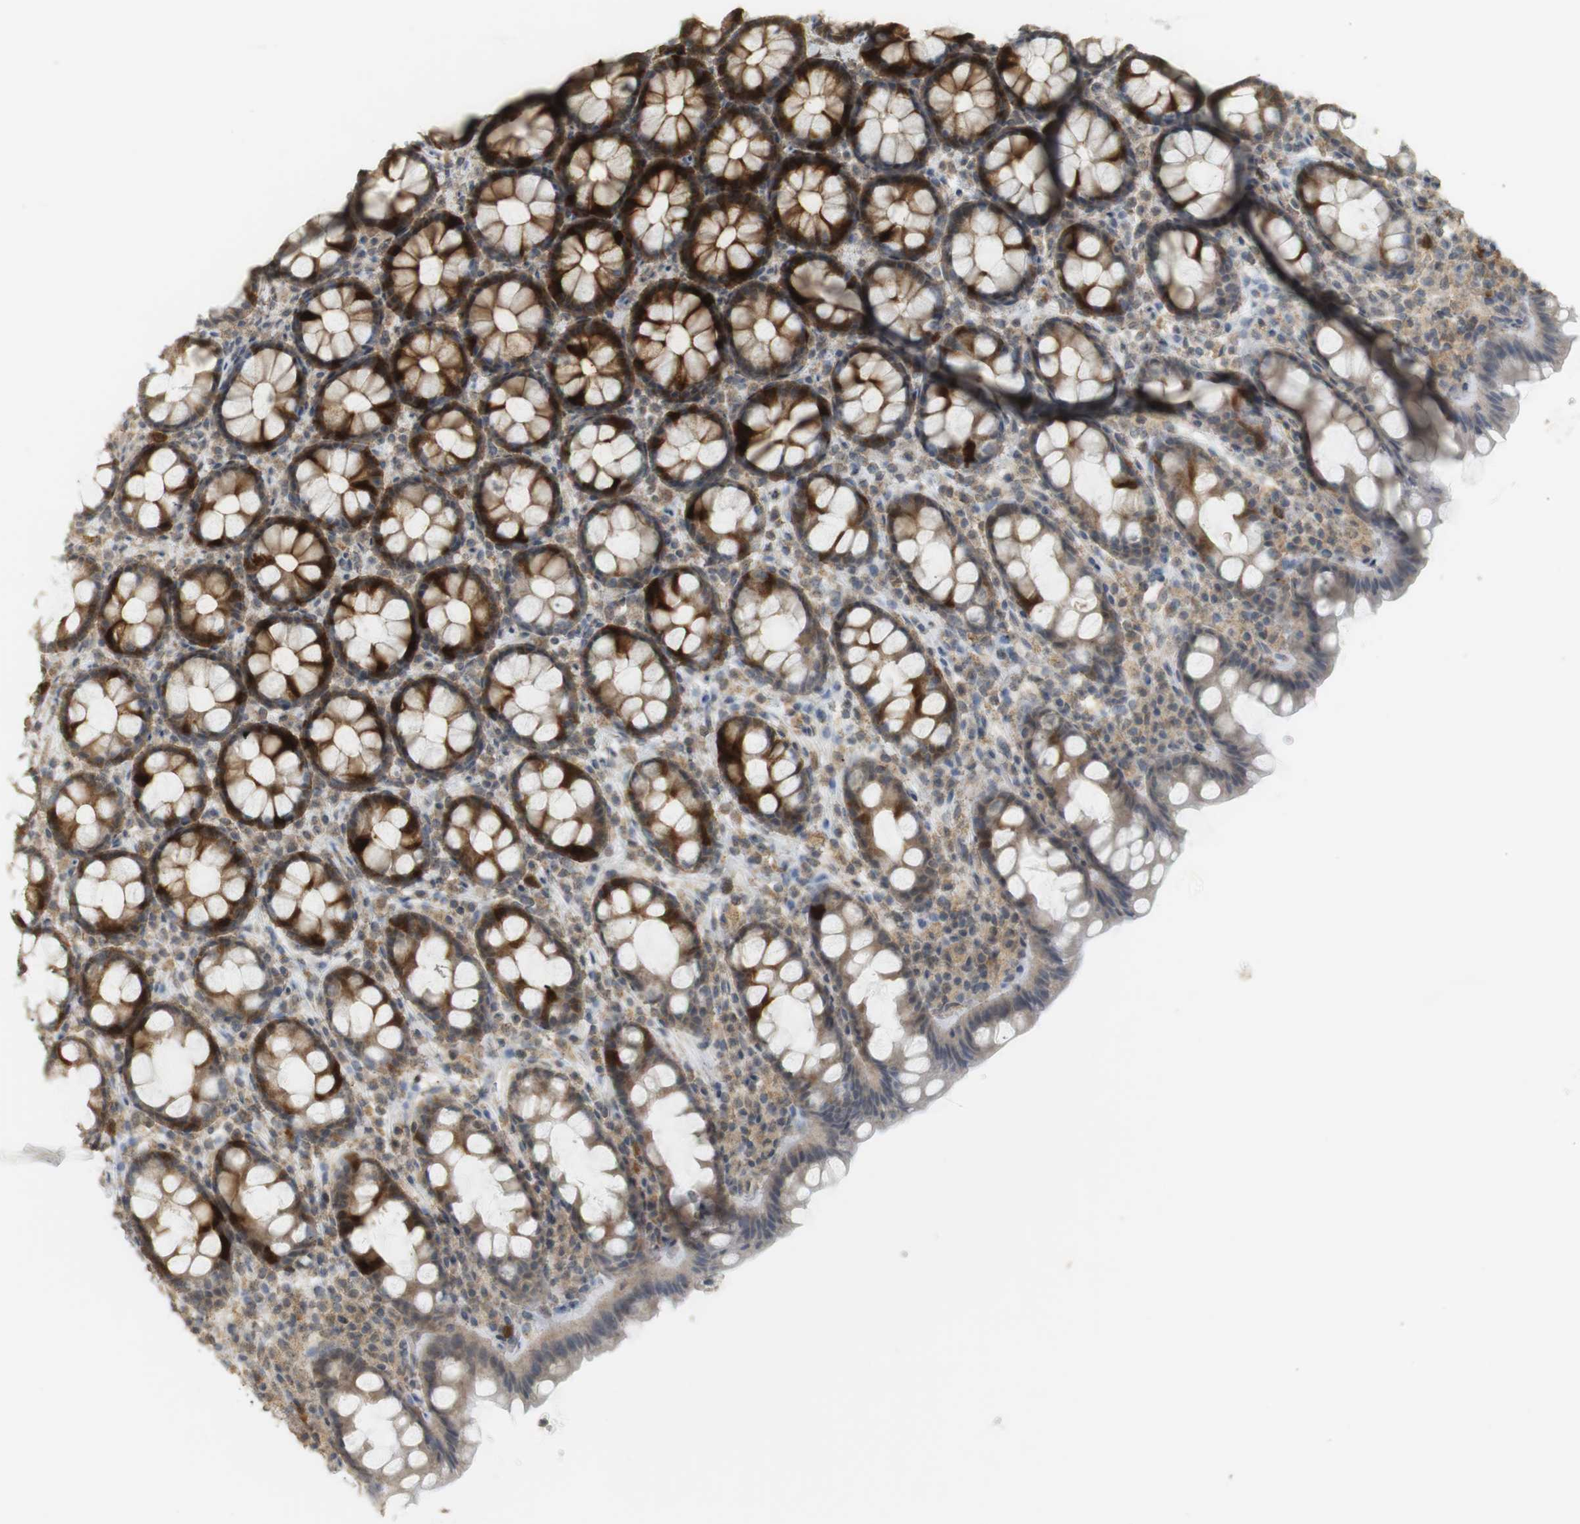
{"staining": {"intensity": "strong", "quantity": "25%-75%", "location": "cytoplasmic/membranous"}, "tissue": "rectum", "cell_type": "Glandular cells", "image_type": "normal", "snomed": [{"axis": "morphology", "description": "Normal tissue, NOS"}, {"axis": "topography", "description": "Rectum"}], "caption": "This photomicrograph shows immunohistochemistry staining of normal rectum, with high strong cytoplasmic/membranous staining in about 25%-75% of glandular cells.", "gene": "TTK", "patient": {"sex": "male", "age": 92}}